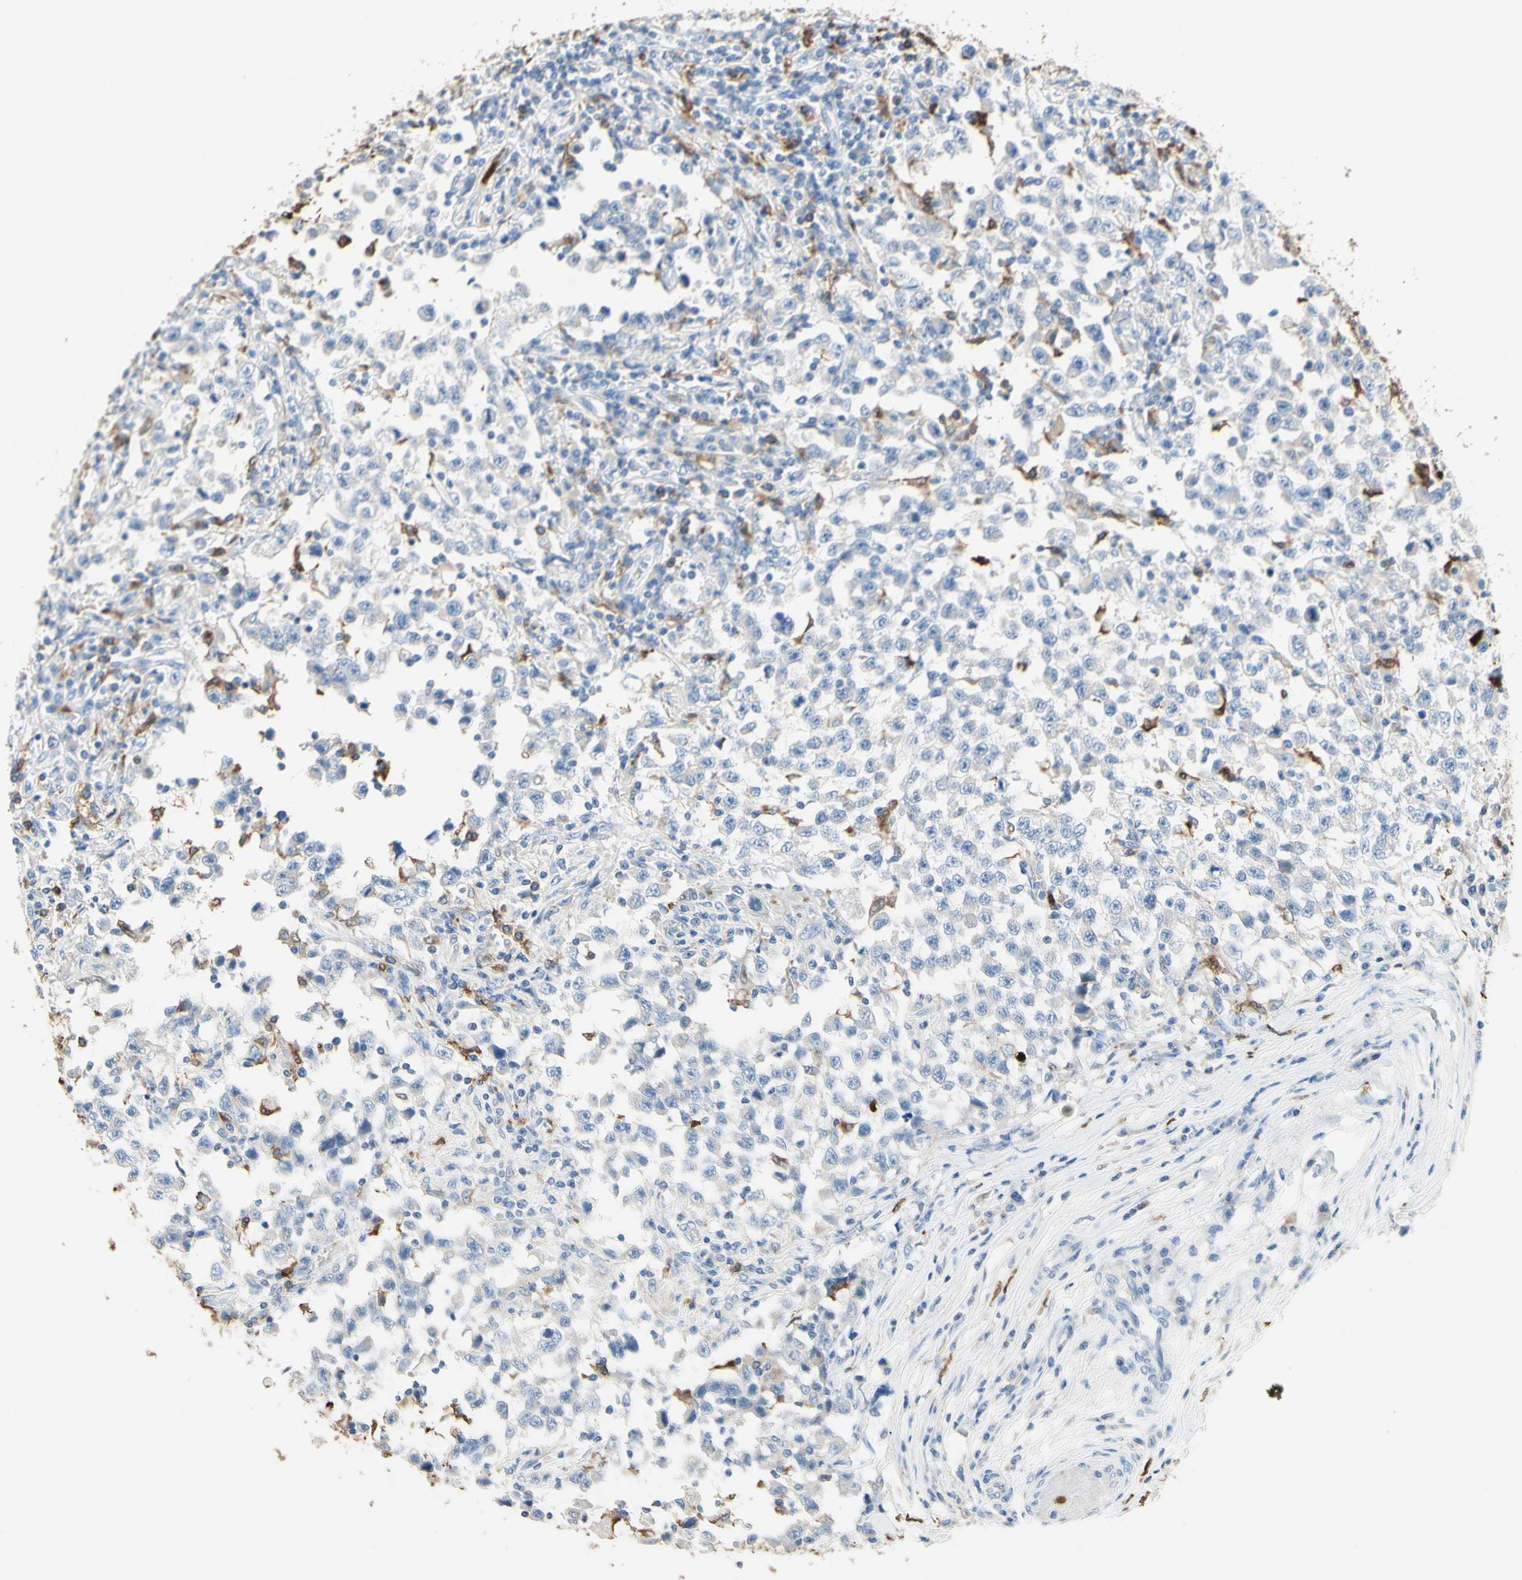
{"staining": {"intensity": "negative", "quantity": "none", "location": "none"}, "tissue": "testis cancer", "cell_type": "Tumor cells", "image_type": "cancer", "snomed": [{"axis": "morphology", "description": "Carcinoma, Embryonal, NOS"}, {"axis": "topography", "description": "Testis"}], "caption": "Immunohistochemical staining of testis cancer shows no significant expression in tumor cells.", "gene": "NFKBIZ", "patient": {"sex": "male", "age": 21}}